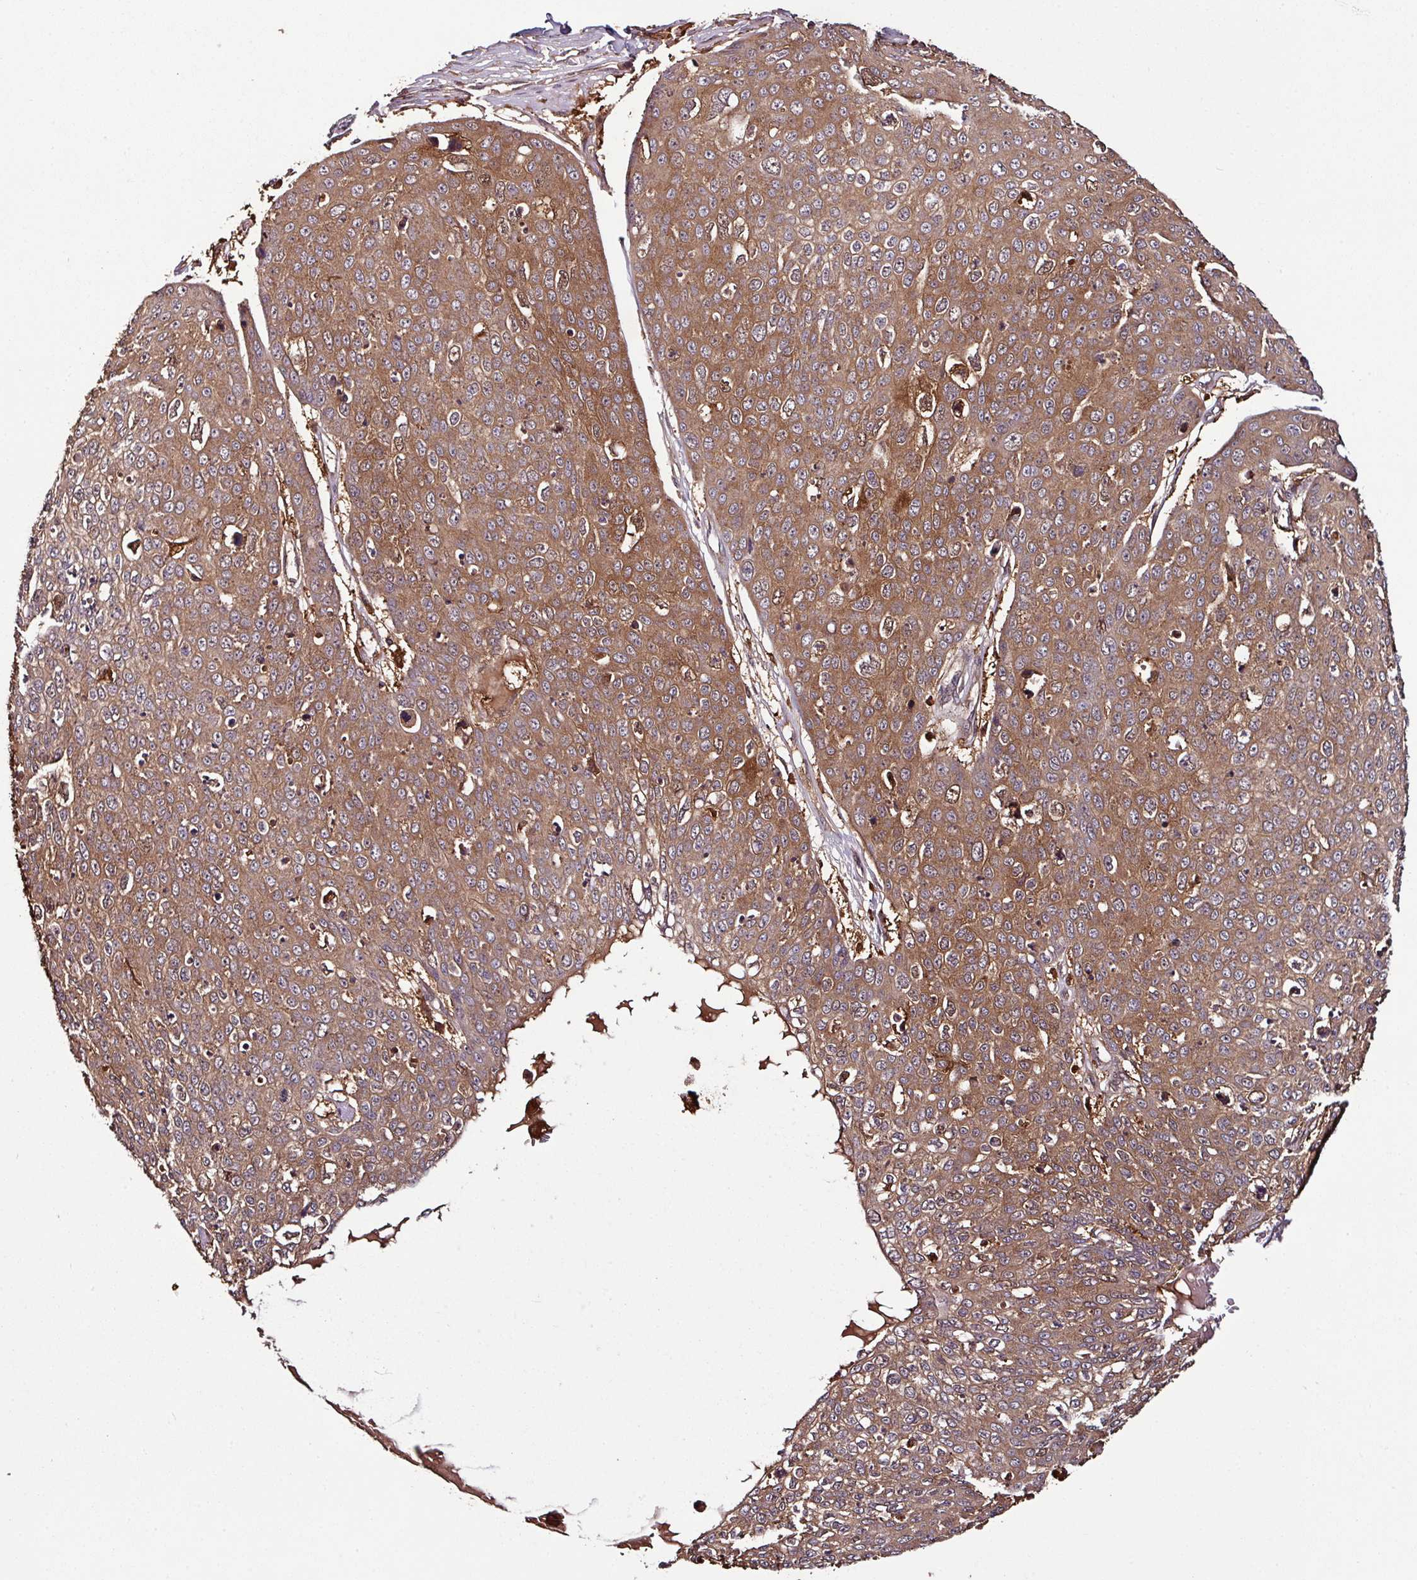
{"staining": {"intensity": "moderate", "quantity": ">75%", "location": "cytoplasmic/membranous"}, "tissue": "skin cancer", "cell_type": "Tumor cells", "image_type": "cancer", "snomed": [{"axis": "morphology", "description": "Squamous cell carcinoma, NOS"}, {"axis": "topography", "description": "Skin"}], "caption": "Squamous cell carcinoma (skin) stained for a protein (brown) displays moderate cytoplasmic/membranous positive staining in approximately >75% of tumor cells.", "gene": "GNPDA1", "patient": {"sex": "male", "age": 71}}